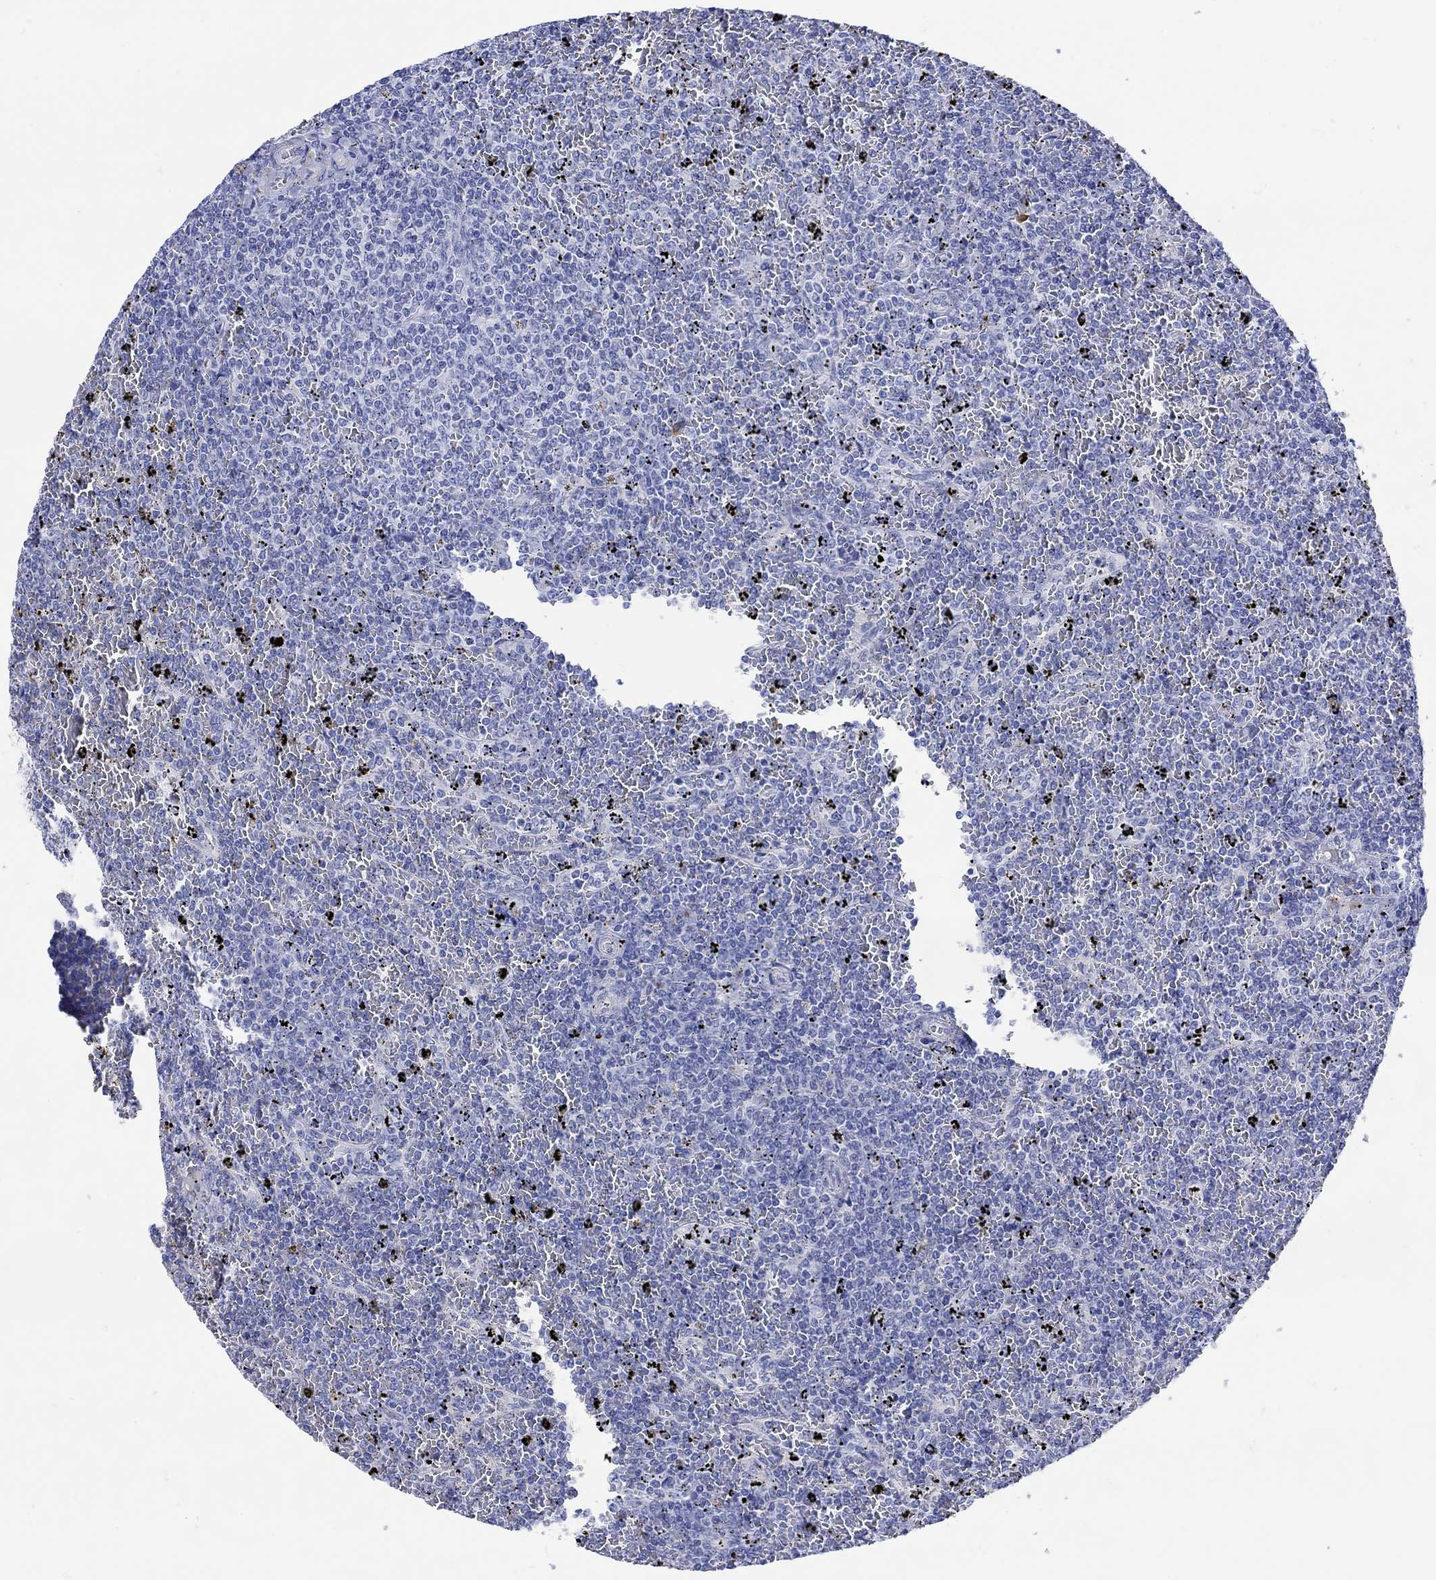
{"staining": {"intensity": "negative", "quantity": "none", "location": "none"}, "tissue": "lymphoma", "cell_type": "Tumor cells", "image_type": "cancer", "snomed": [{"axis": "morphology", "description": "Malignant lymphoma, non-Hodgkin's type, Low grade"}, {"axis": "topography", "description": "Spleen"}], "caption": "This is an immunohistochemistry photomicrograph of human lymphoma. There is no expression in tumor cells.", "gene": "ANKMY1", "patient": {"sex": "female", "age": 77}}